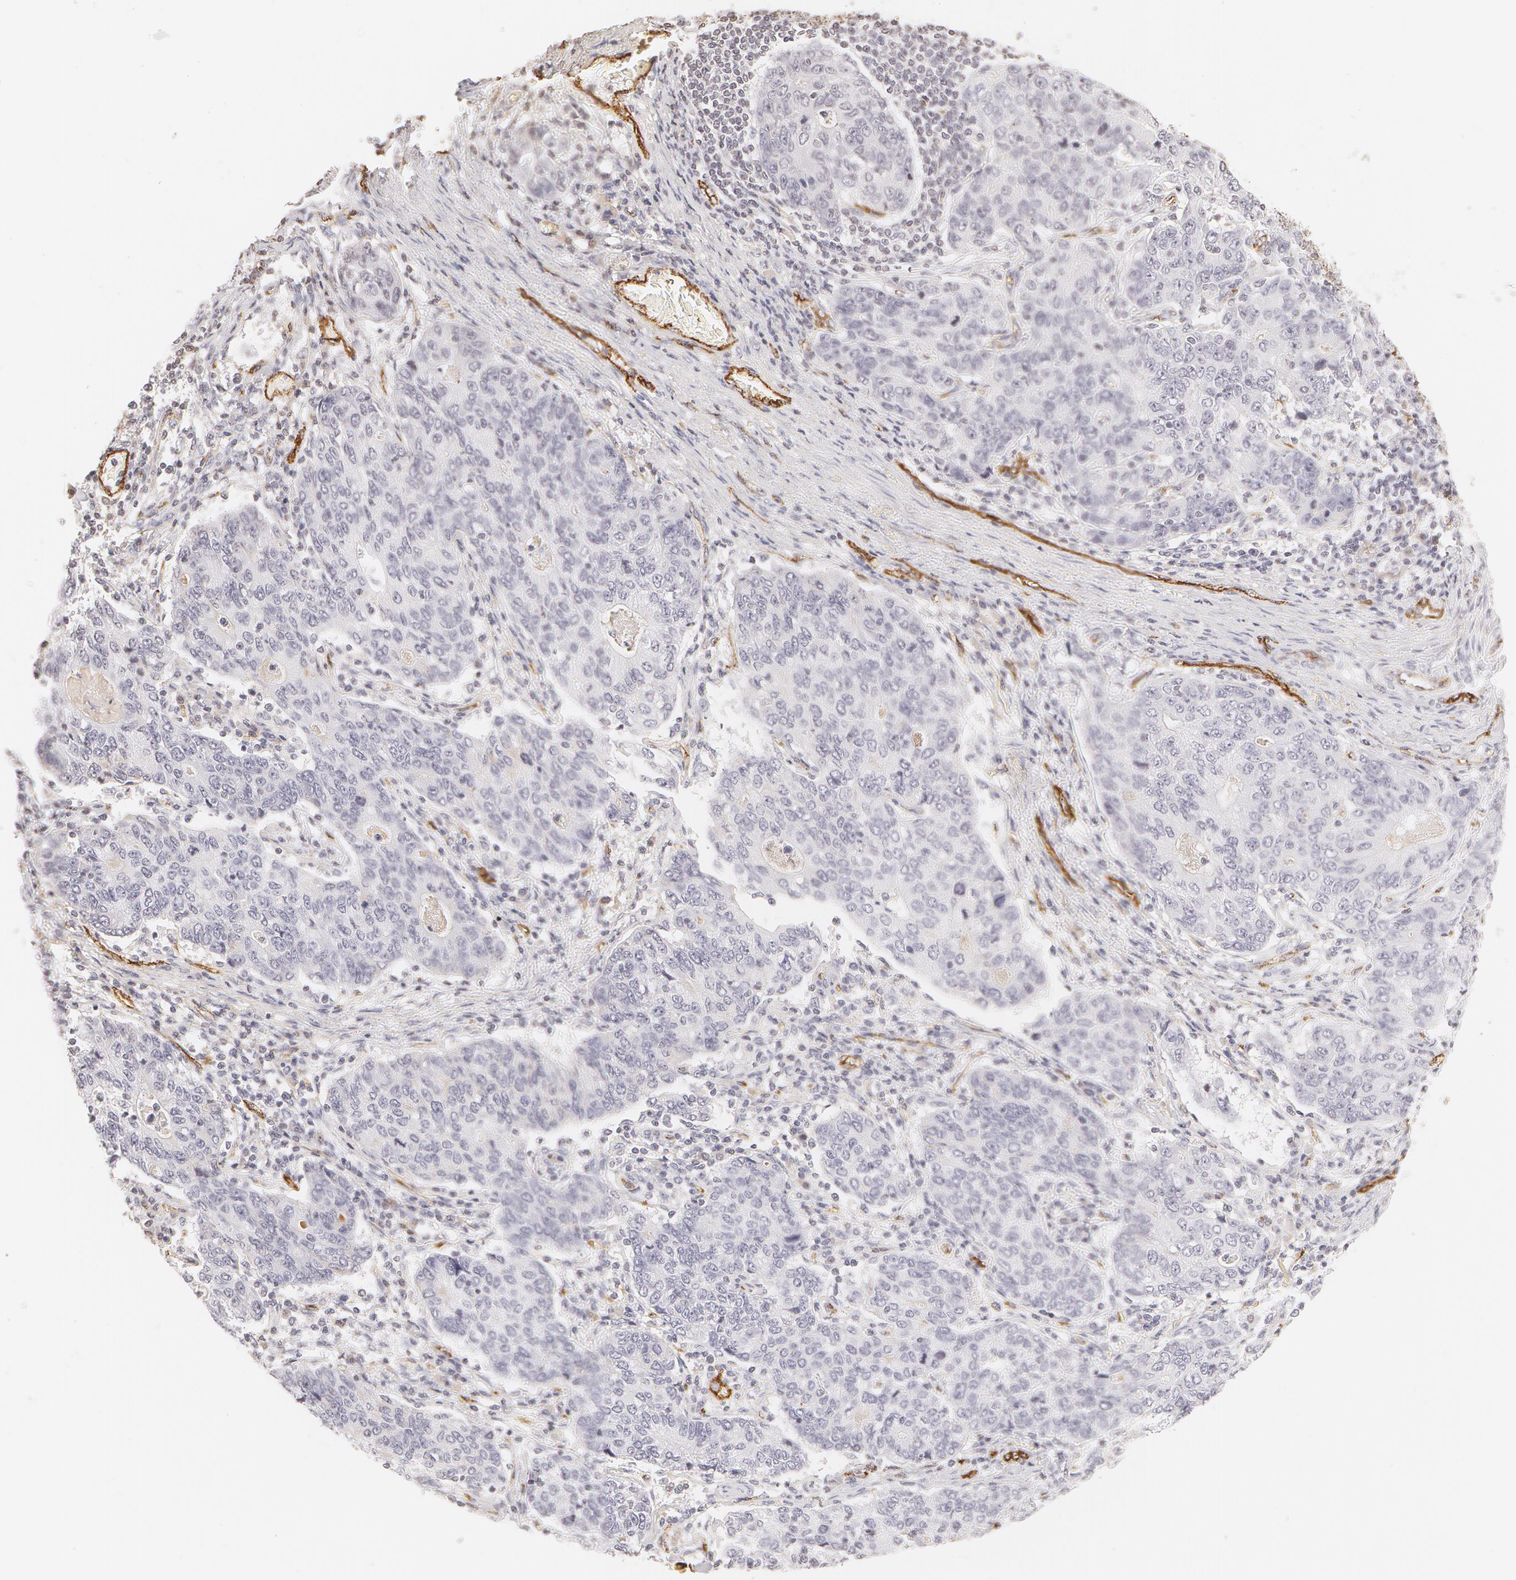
{"staining": {"intensity": "negative", "quantity": "none", "location": "none"}, "tissue": "stomach cancer", "cell_type": "Tumor cells", "image_type": "cancer", "snomed": [{"axis": "morphology", "description": "Adenocarcinoma, NOS"}, {"axis": "topography", "description": "Esophagus"}, {"axis": "topography", "description": "Stomach"}], "caption": "The photomicrograph reveals no significant staining in tumor cells of stomach cancer.", "gene": "VWF", "patient": {"sex": "male", "age": 74}}